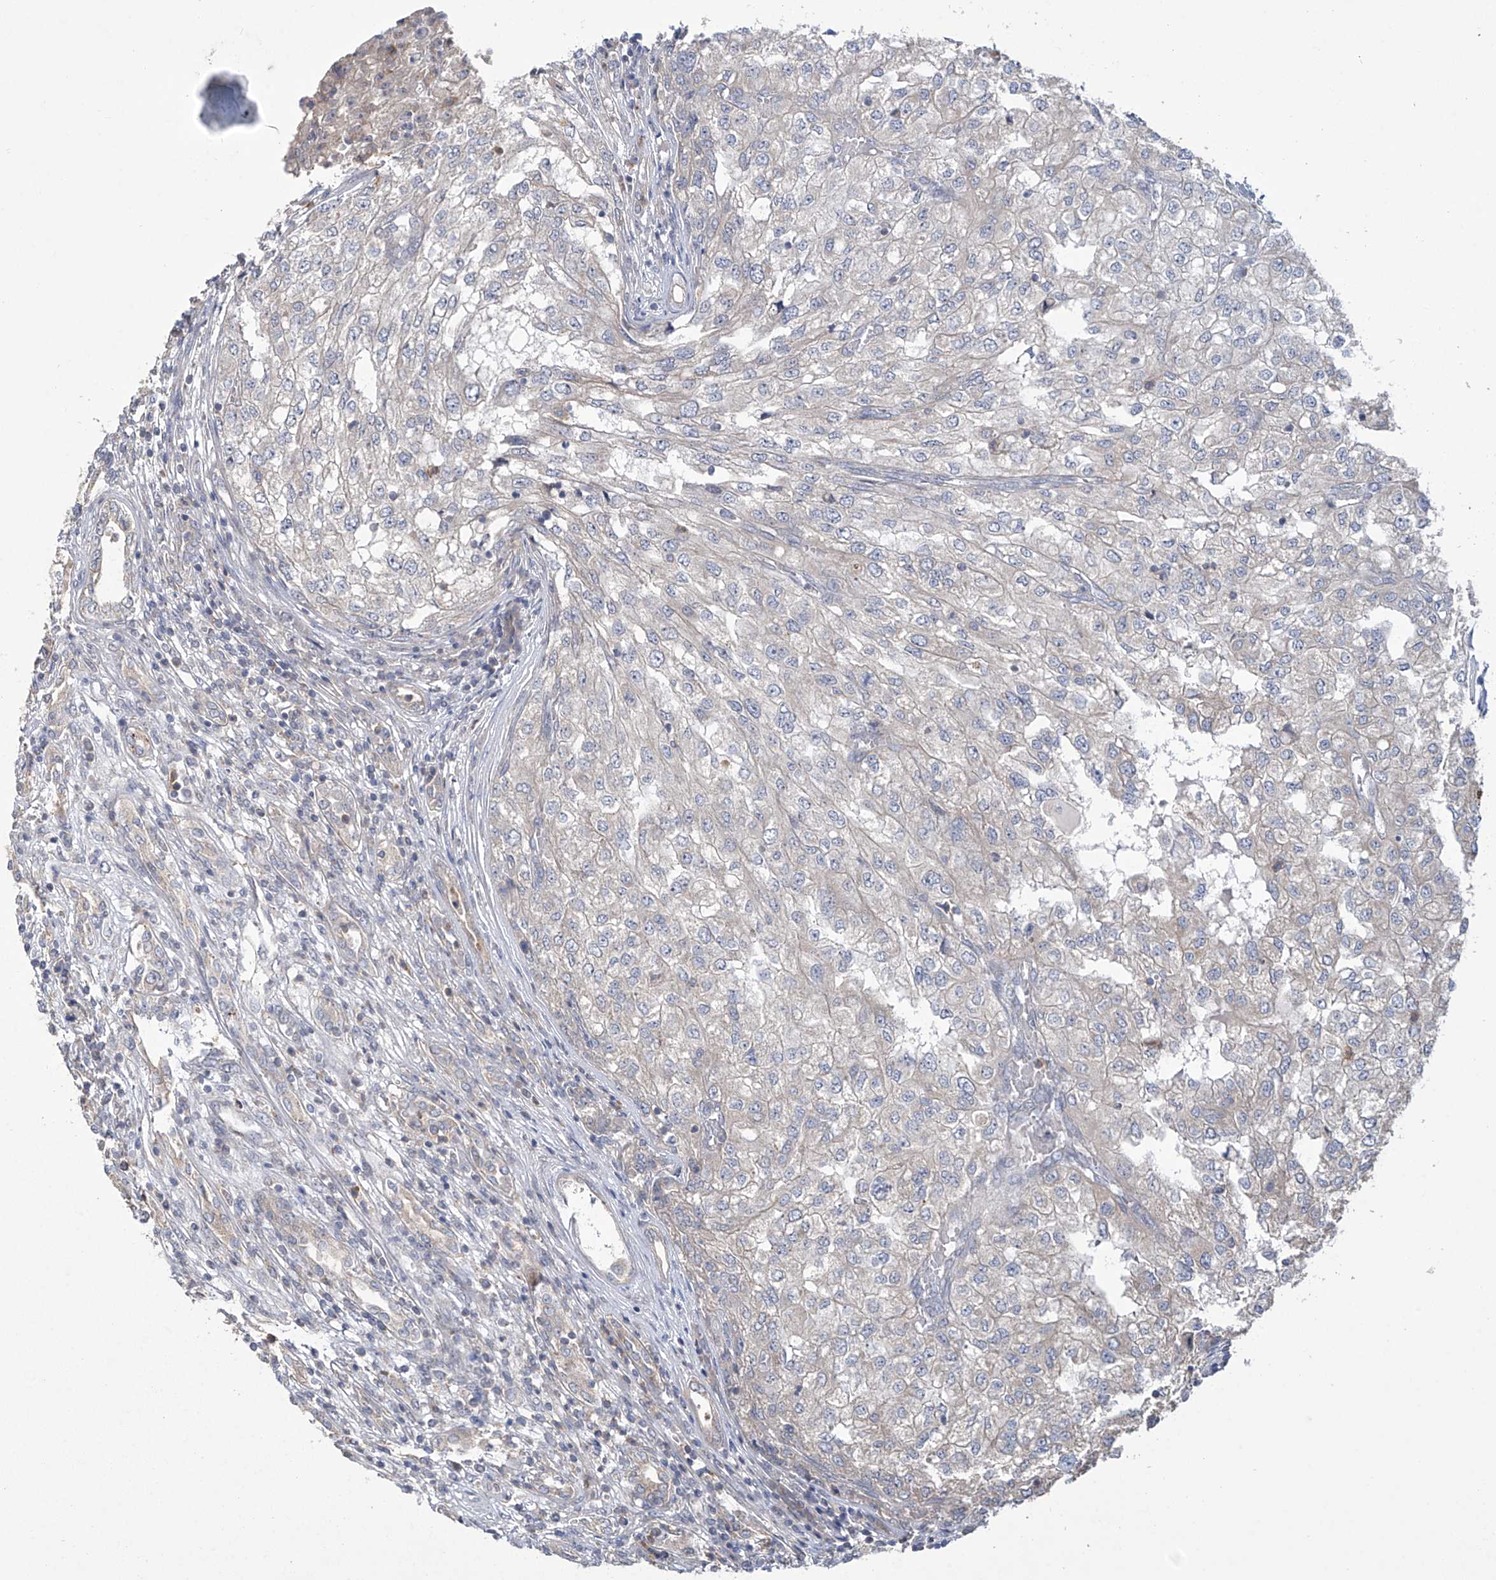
{"staining": {"intensity": "negative", "quantity": "none", "location": "none"}, "tissue": "renal cancer", "cell_type": "Tumor cells", "image_type": "cancer", "snomed": [{"axis": "morphology", "description": "Adenocarcinoma, NOS"}, {"axis": "topography", "description": "Kidney"}], "caption": "High magnification brightfield microscopy of renal adenocarcinoma stained with DAB (3,3'-diaminobenzidine) (brown) and counterstained with hematoxylin (blue): tumor cells show no significant staining.", "gene": "TRIM60", "patient": {"sex": "female", "age": 54}}